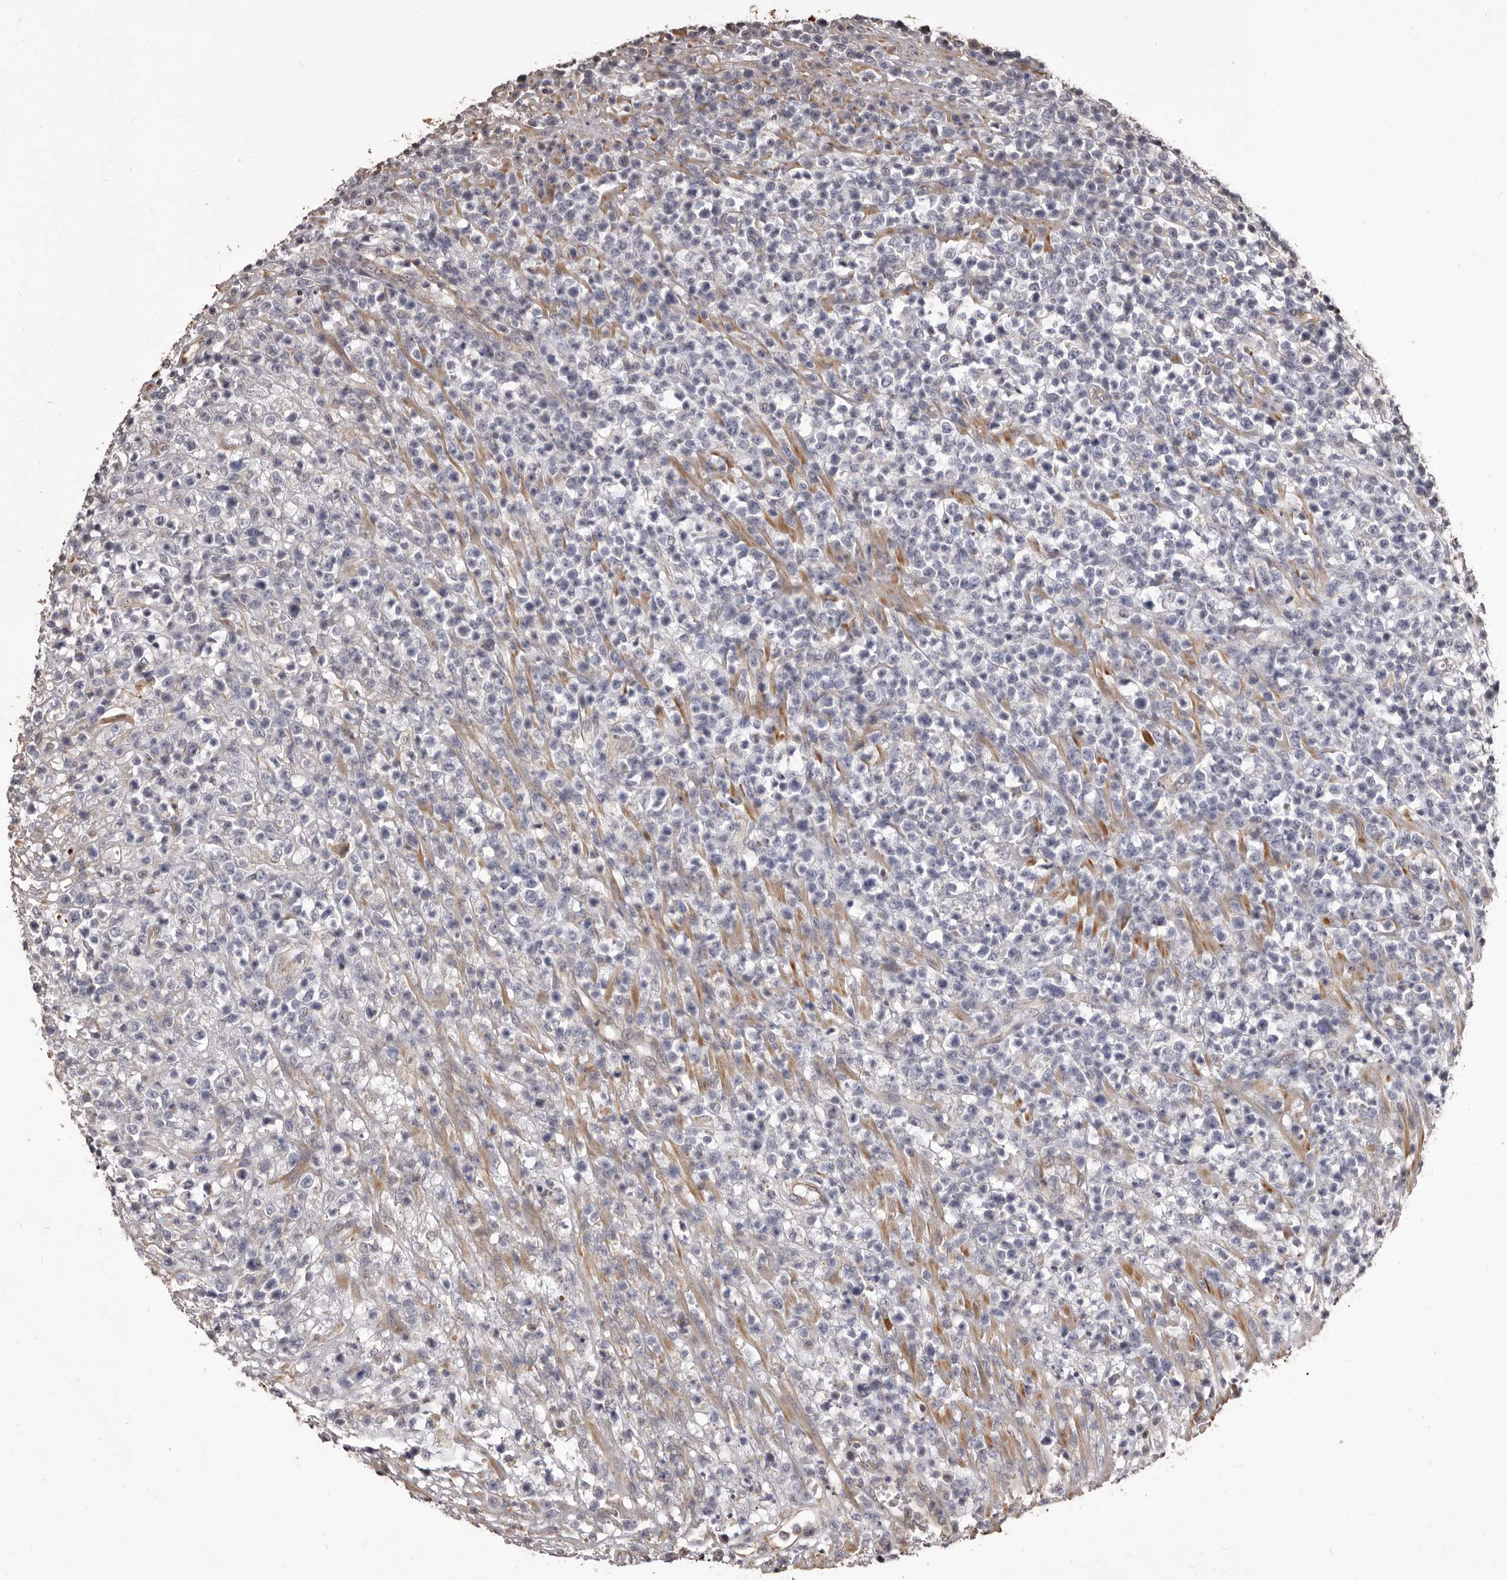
{"staining": {"intensity": "negative", "quantity": "none", "location": "none"}, "tissue": "lymphoma", "cell_type": "Tumor cells", "image_type": "cancer", "snomed": [{"axis": "morphology", "description": "Malignant lymphoma, non-Hodgkin's type, High grade"}, {"axis": "topography", "description": "Colon"}], "caption": "The micrograph shows no staining of tumor cells in lymphoma.", "gene": "ALPK1", "patient": {"sex": "female", "age": 53}}